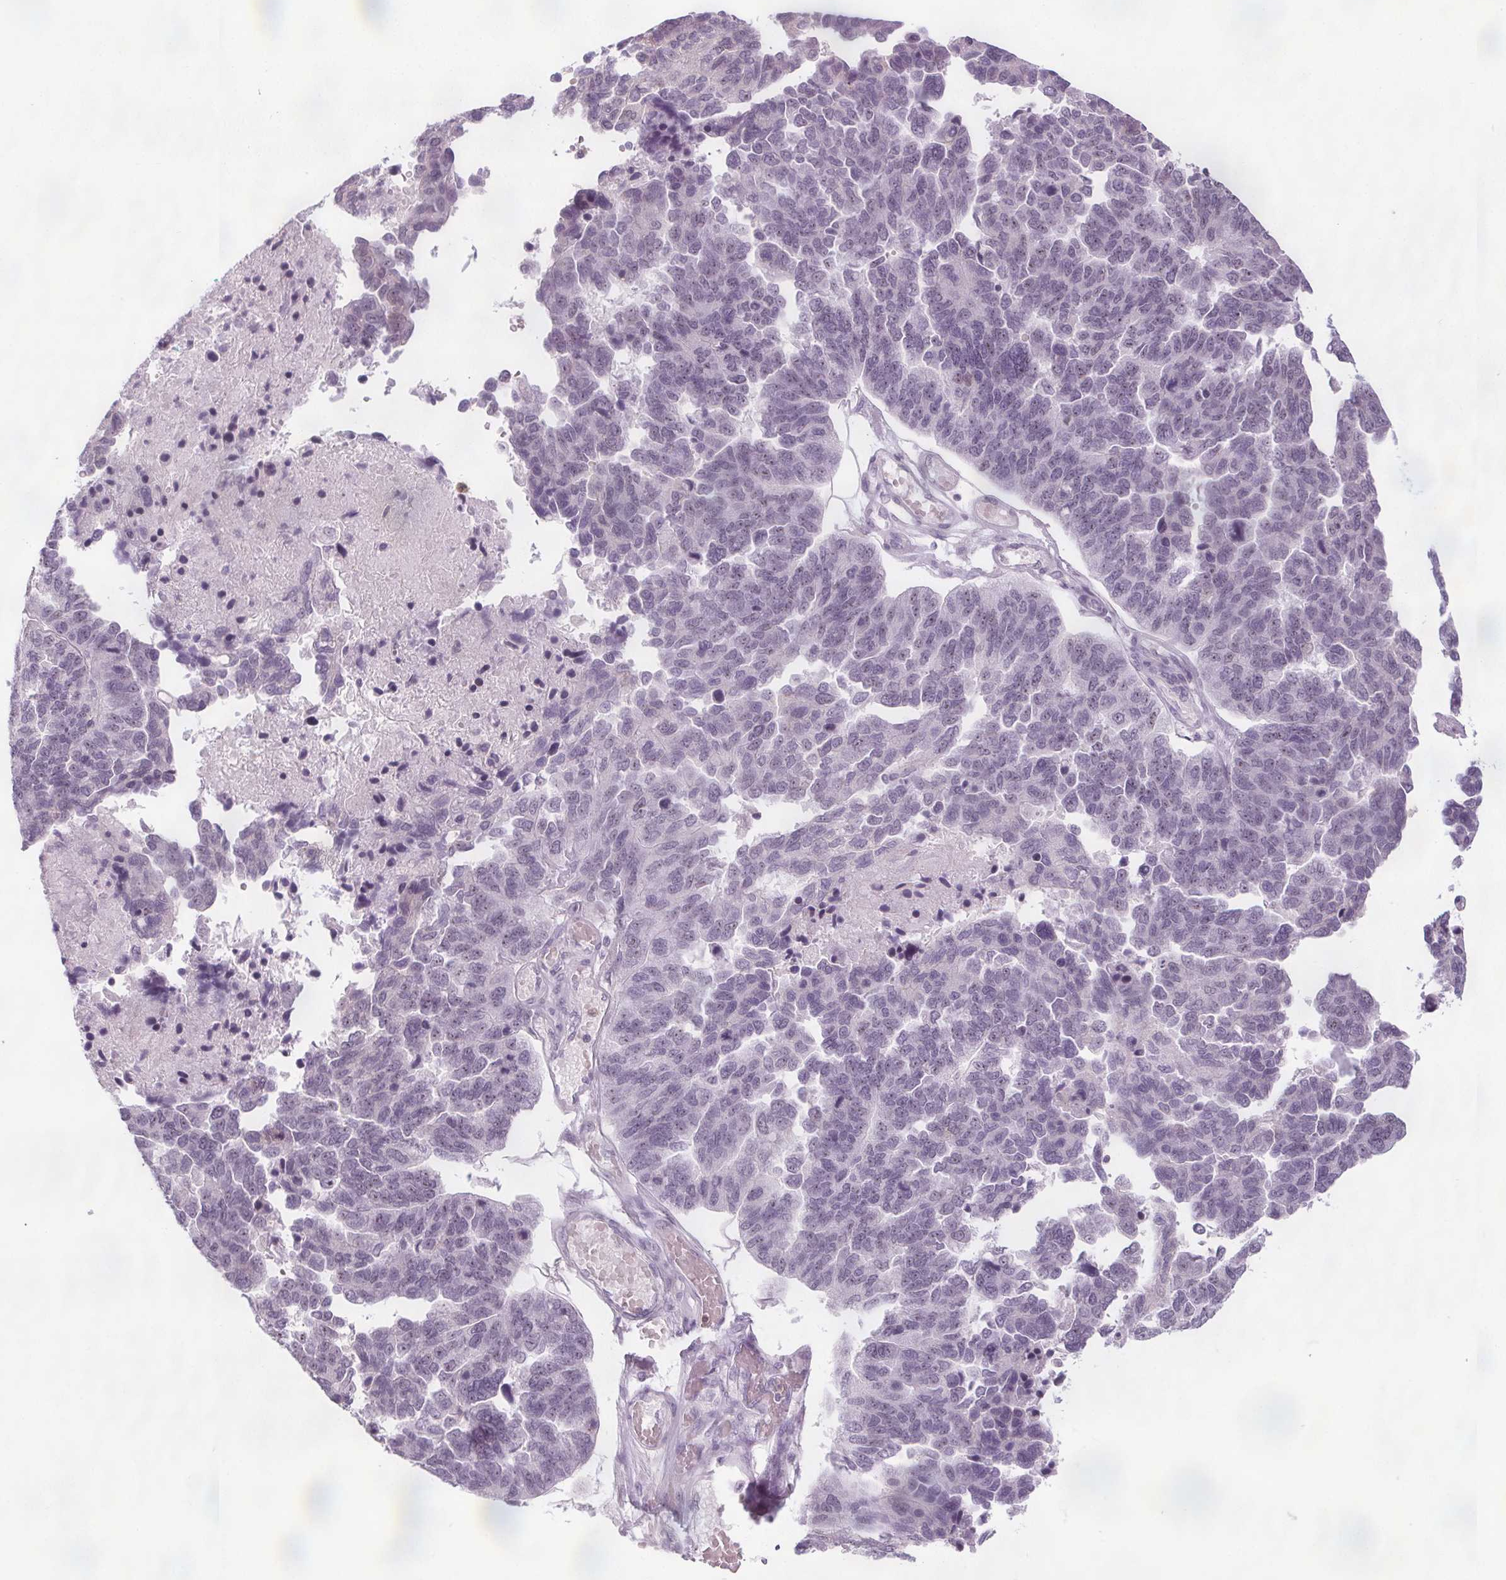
{"staining": {"intensity": "weak", "quantity": "<25%", "location": "nuclear"}, "tissue": "ovarian cancer", "cell_type": "Tumor cells", "image_type": "cancer", "snomed": [{"axis": "morphology", "description": "Cystadenocarcinoma, serous, NOS"}, {"axis": "topography", "description": "Ovary"}], "caption": "Human ovarian cancer stained for a protein using IHC shows no positivity in tumor cells.", "gene": "NOLC1", "patient": {"sex": "female", "age": 64}}